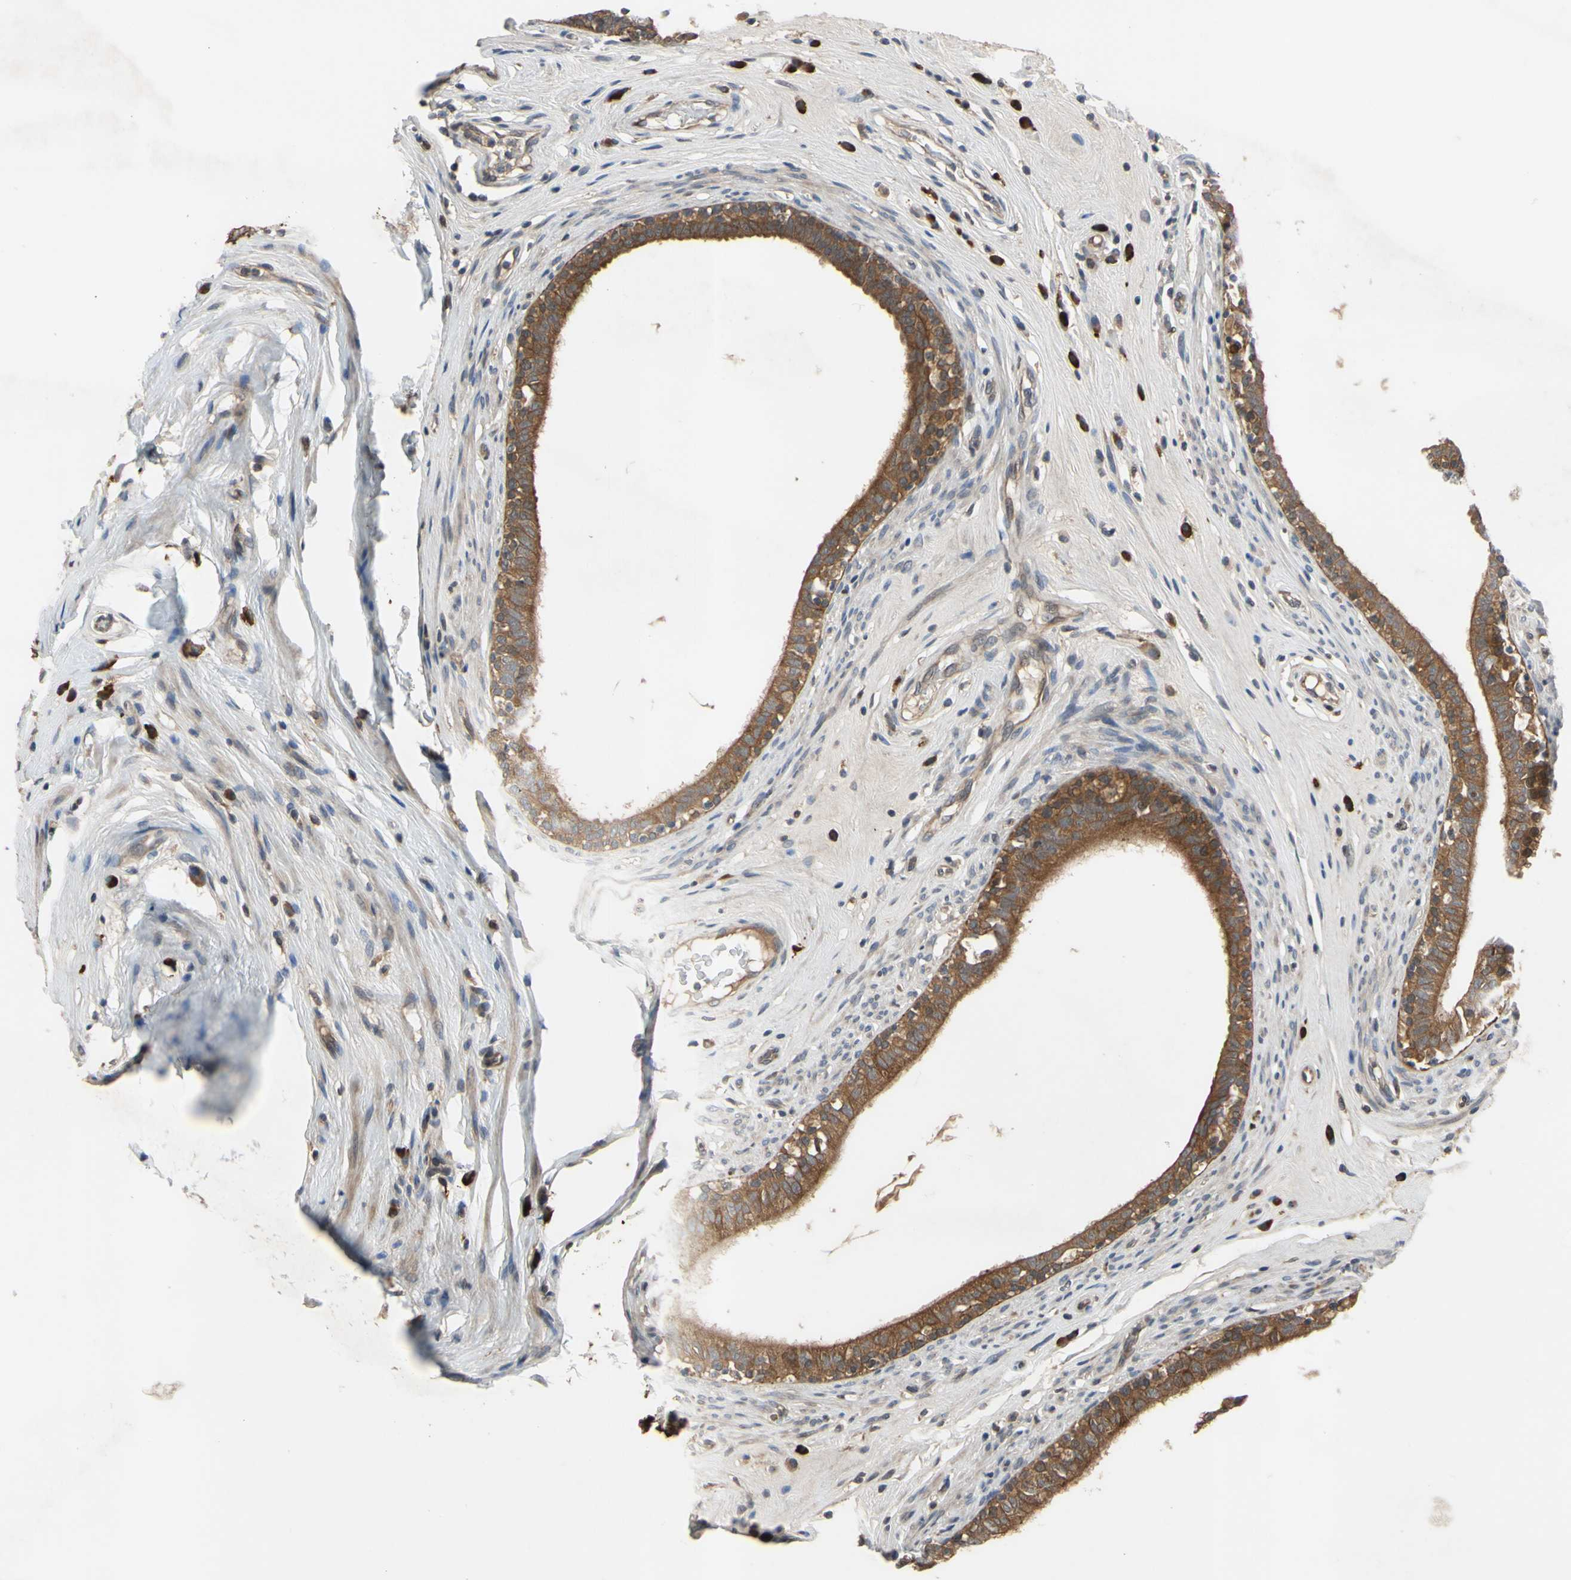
{"staining": {"intensity": "moderate", "quantity": ">75%", "location": "cytoplasmic/membranous"}, "tissue": "epididymis", "cell_type": "Glandular cells", "image_type": "normal", "snomed": [{"axis": "morphology", "description": "Normal tissue, NOS"}, {"axis": "morphology", "description": "Inflammation, NOS"}, {"axis": "topography", "description": "Epididymis"}], "caption": "The histopathology image shows a brown stain indicating the presence of a protein in the cytoplasmic/membranous of glandular cells in epididymis. The staining was performed using DAB (3,3'-diaminobenzidine) to visualize the protein expression in brown, while the nuclei were stained in blue with hematoxylin (Magnification: 20x).", "gene": "XIAP", "patient": {"sex": "male", "age": 84}}